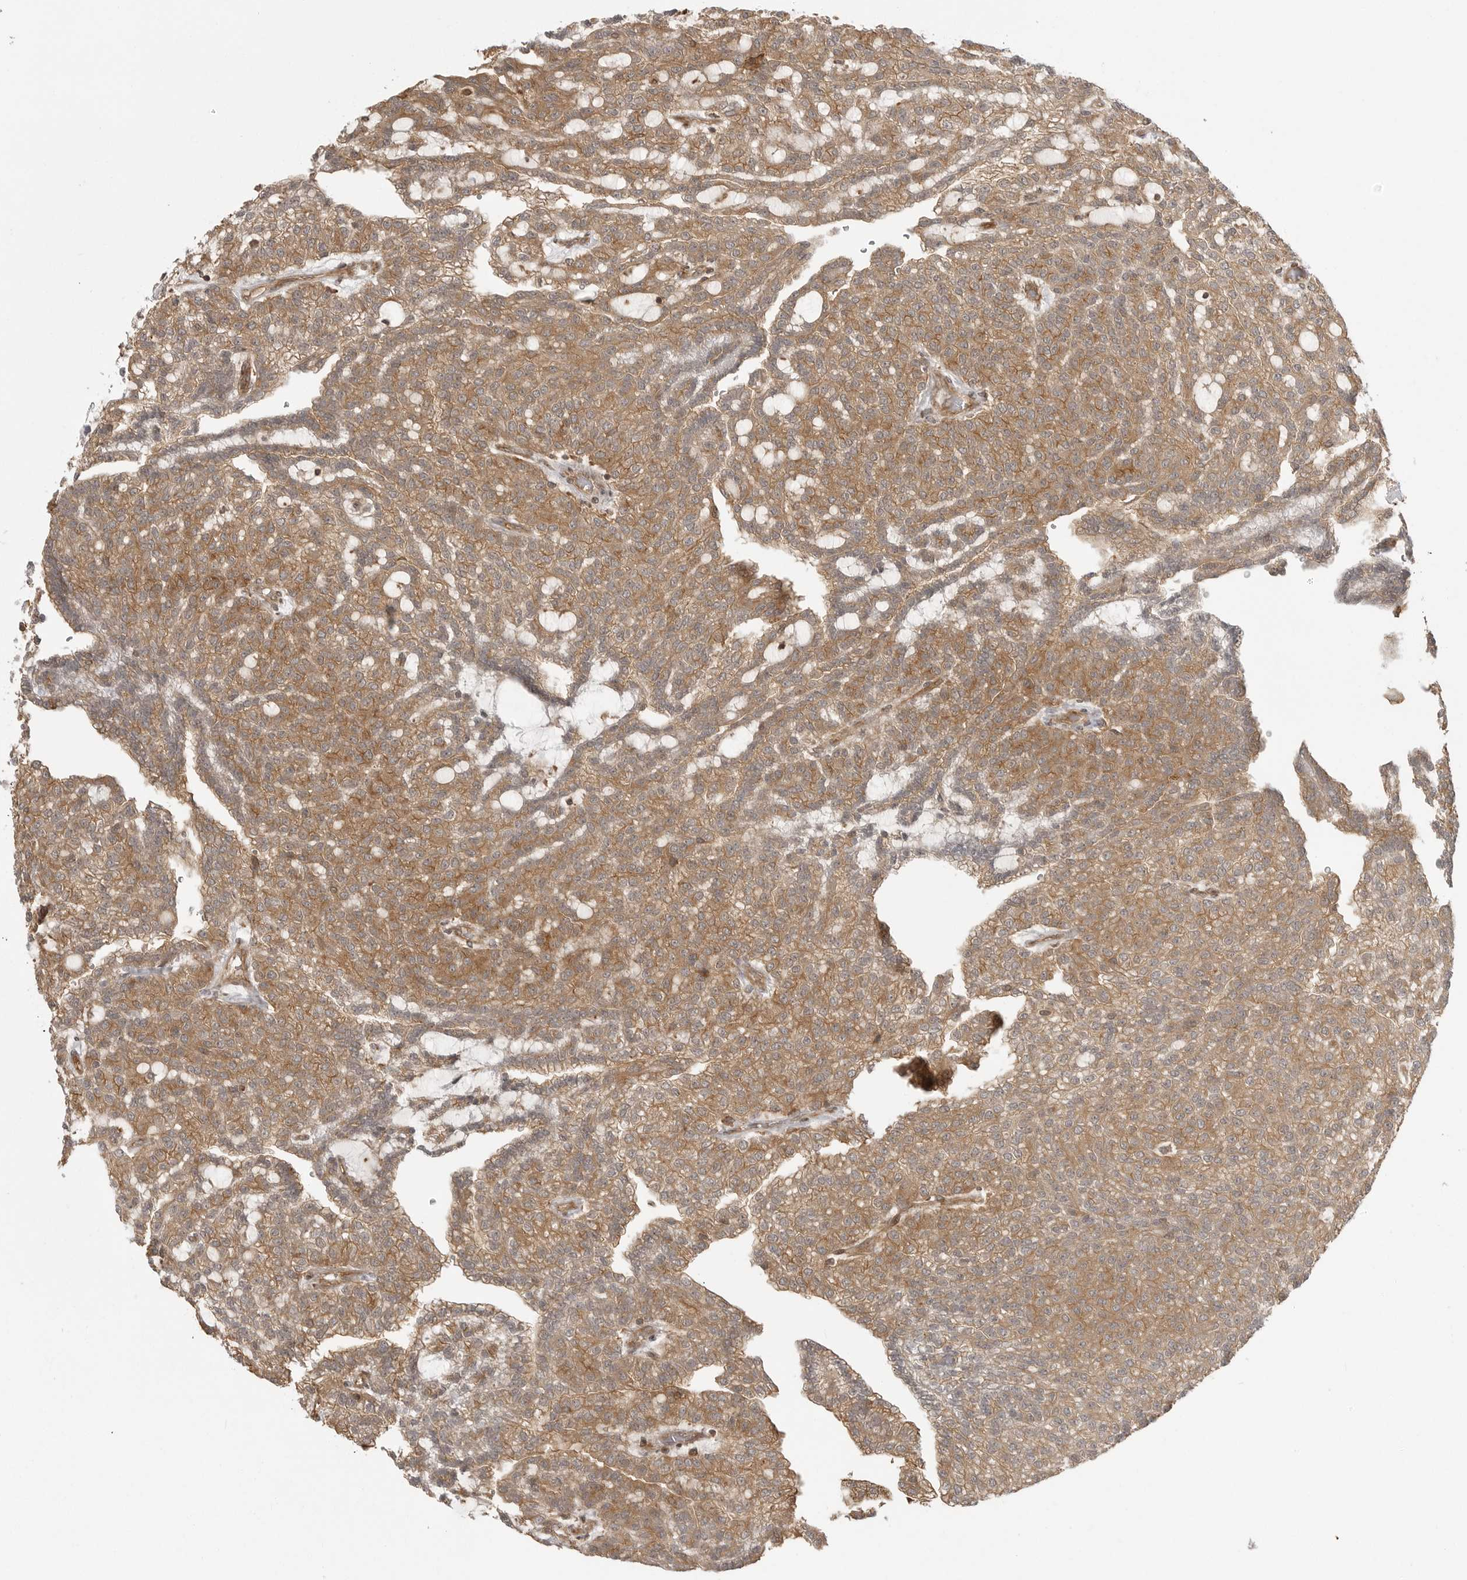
{"staining": {"intensity": "moderate", "quantity": ">75%", "location": "cytoplasmic/membranous"}, "tissue": "renal cancer", "cell_type": "Tumor cells", "image_type": "cancer", "snomed": [{"axis": "morphology", "description": "Adenocarcinoma, NOS"}, {"axis": "topography", "description": "Kidney"}], "caption": "Immunohistochemical staining of renal cancer (adenocarcinoma) exhibits moderate cytoplasmic/membranous protein positivity in about >75% of tumor cells.", "gene": "FAT3", "patient": {"sex": "male", "age": 63}}